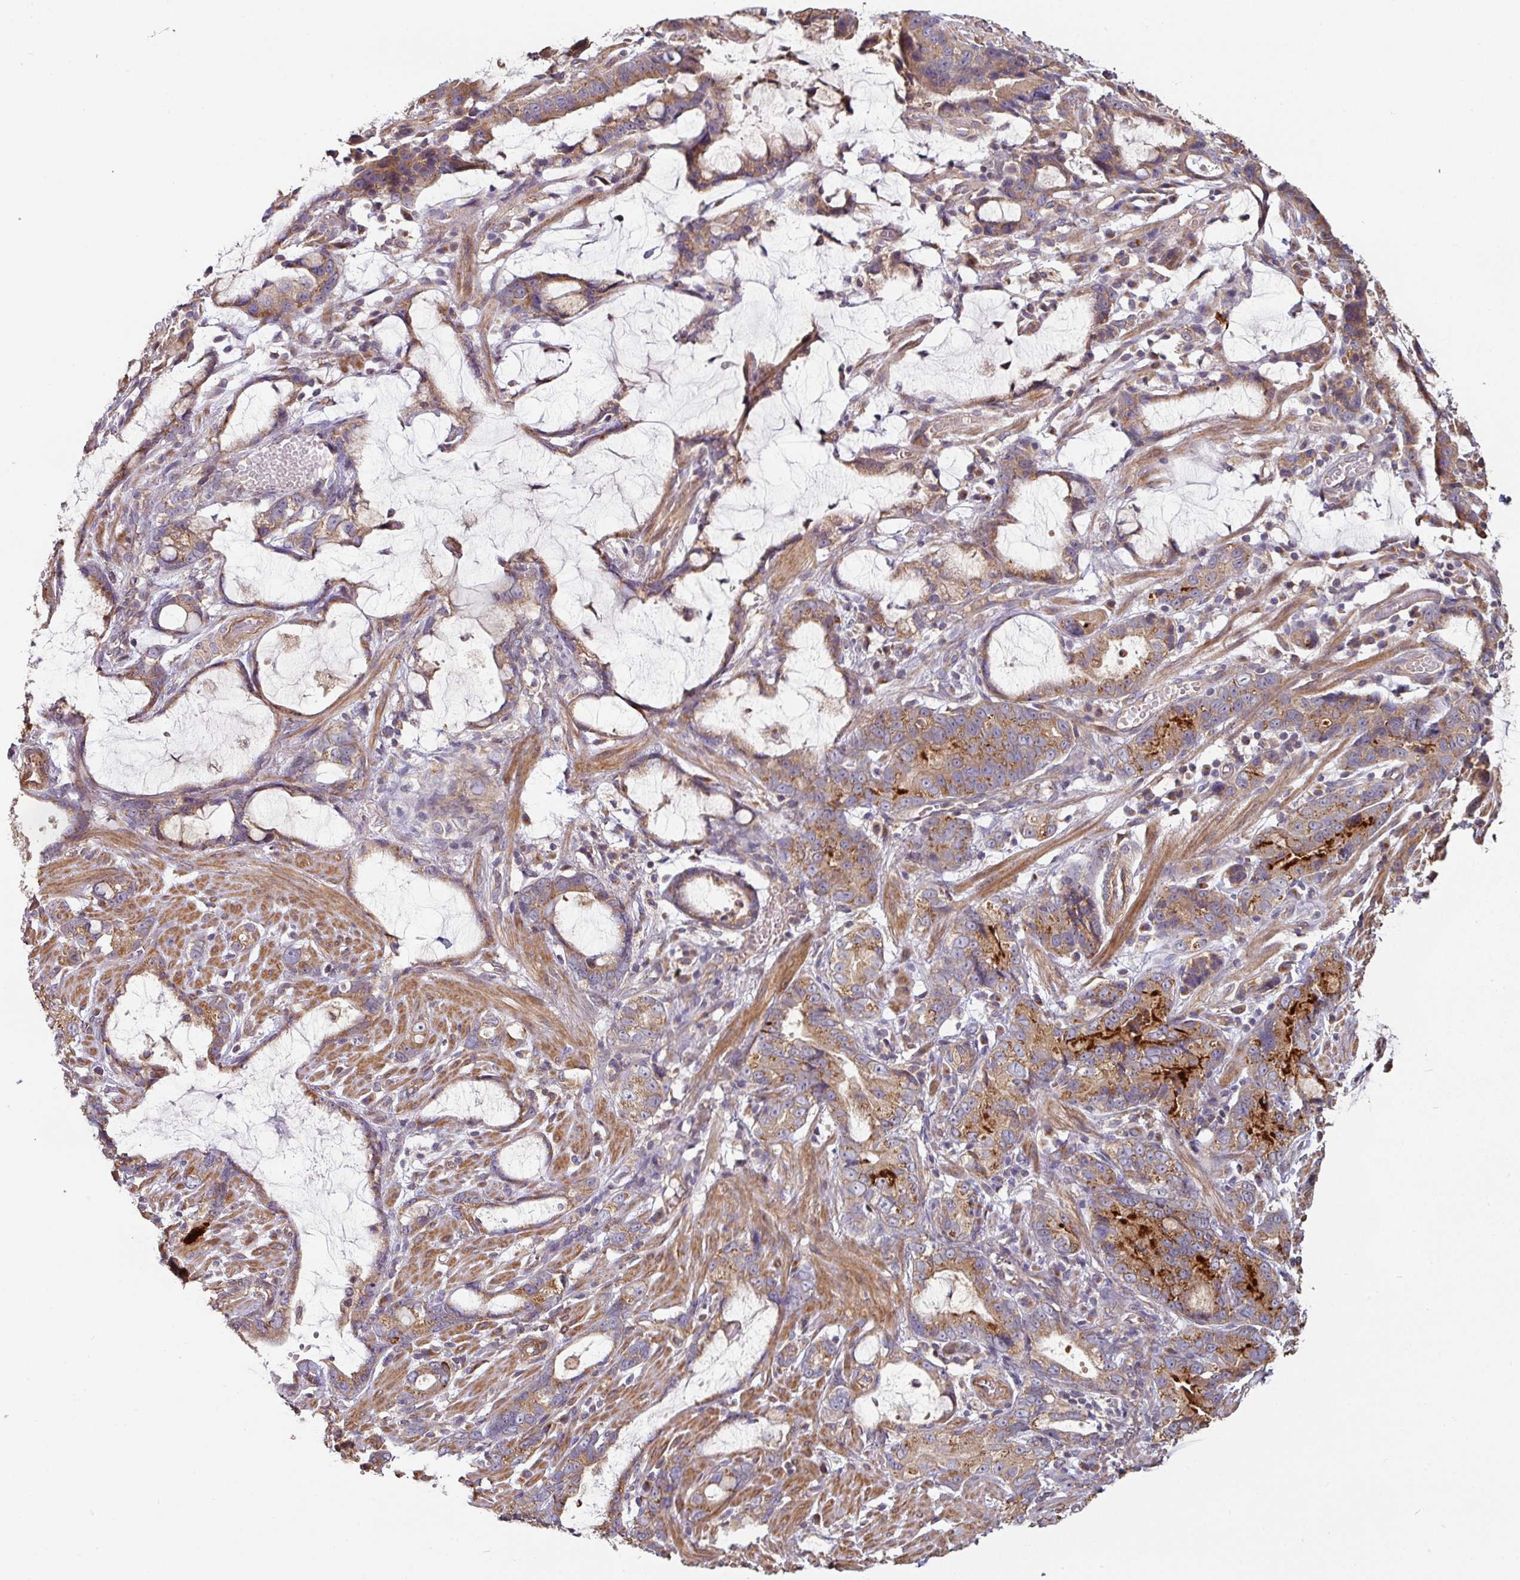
{"staining": {"intensity": "moderate", "quantity": ">75%", "location": "cytoplasmic/membranous"}, "tissue": "stomach cancer", "cell_type": "Tumor cells", "image_type": "cancer", "snomed": [{"axis": "morphology", "description": "Adenocarcinoma, NOS"}, {"axis": "topography", "description": "Stomach"}], "caption": "Immunohistochemical staining of human stomach adenocarcinoma displays medium levels of moderate cytoplasmic/membranous expression in about >75% of tumor cells.", "gene": "SIK1", "patient": {"sex": "male", "age": 55}}